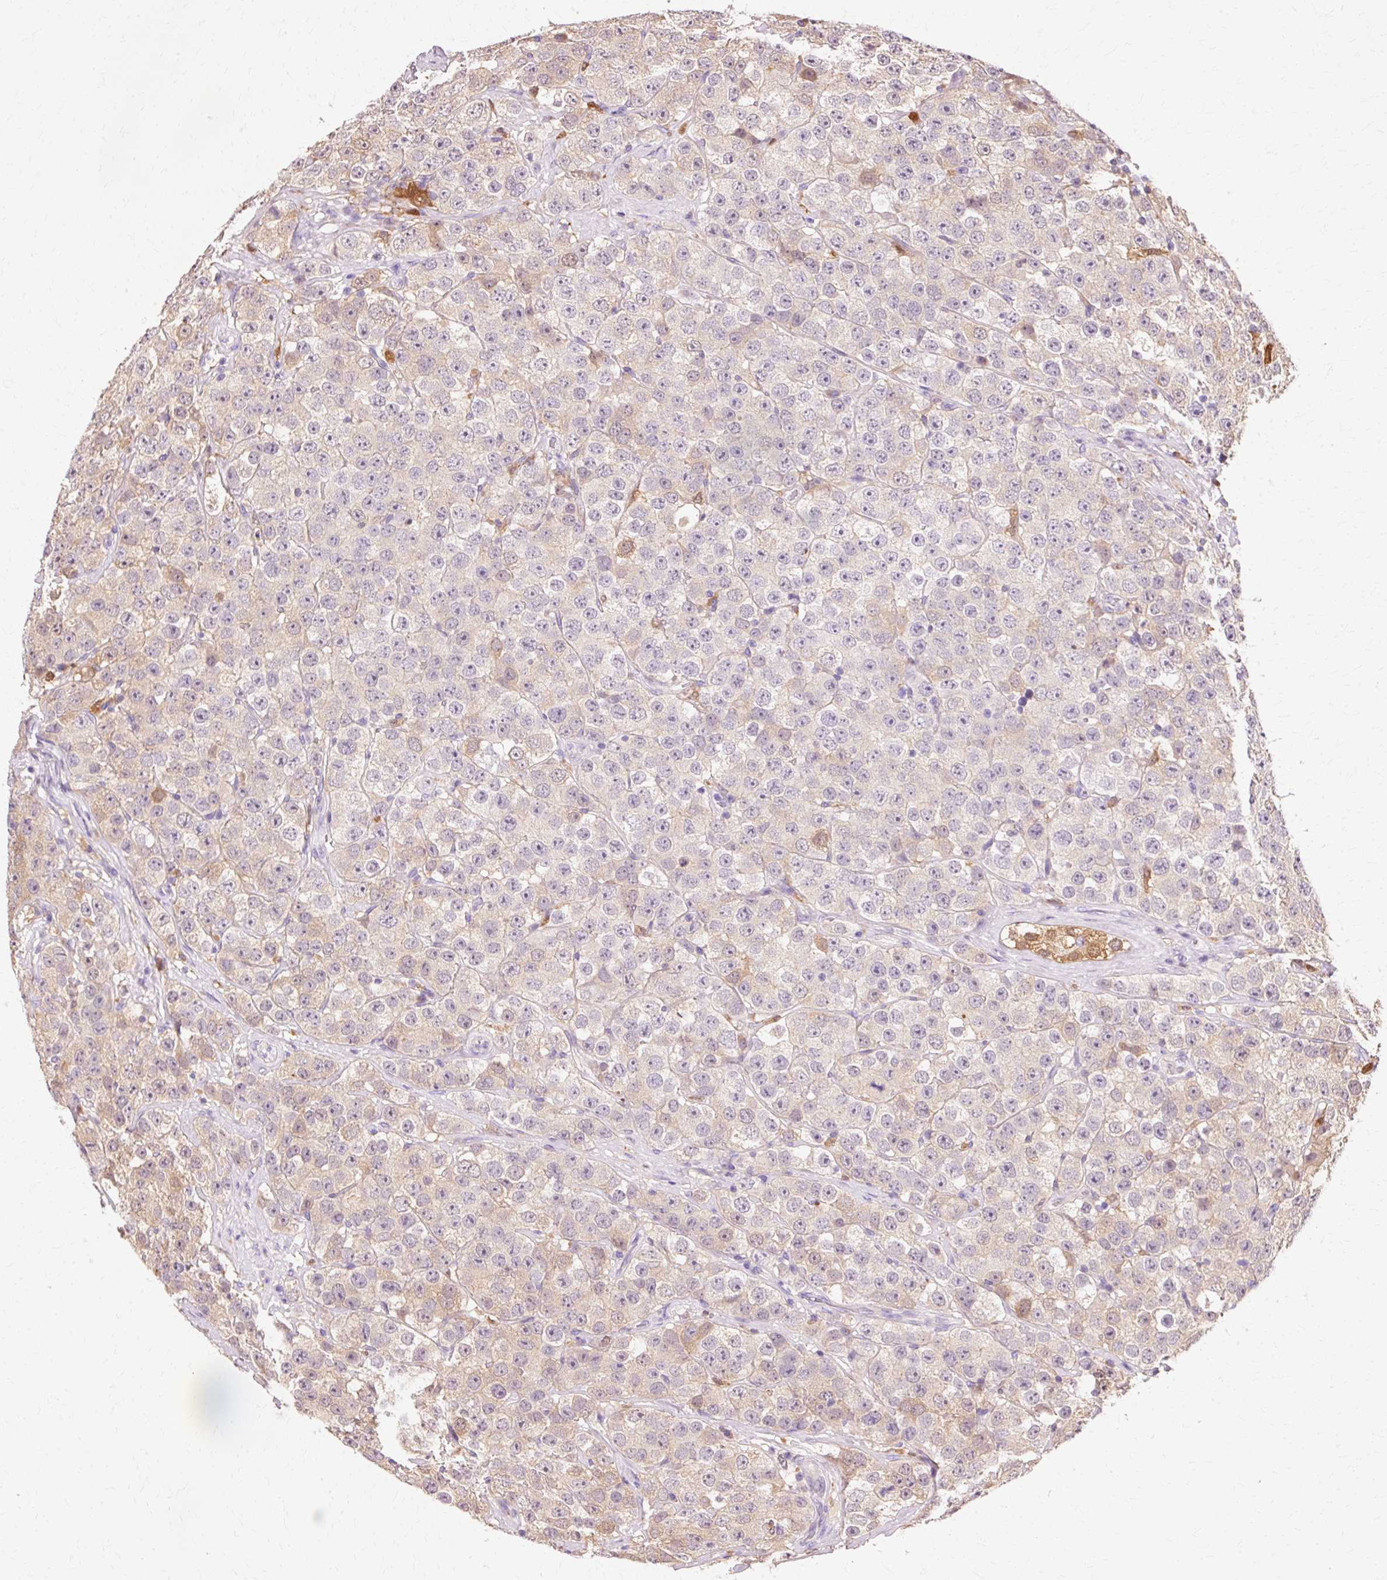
{"staining": {"intensity": "weak", "quantity": "25%-75%", "location": "cytoplasmic/membranous"}, "tissue": "testis cancer", "cell_type": "Tumor cells", "image_type": "cancer", "snomed": [{"axis": "morphology", "description": "Seminoma, NOS"}, {"axis": "topography", "description": "Testis"}], "caption": "IHC staining of testis cancer (seminoma), which shows low levels of weak cytoplasmic/membranous positivity in approximately 25%-75% of tumor cells indicating weak cytoplasmic/membranous protein expression. The staining was performed using DAB (brown) for protein detection and nuclei were counterstained in hematoxylin (blue).", "gene": "GPX1", "patient": {"sex": "male", "age": 28}}